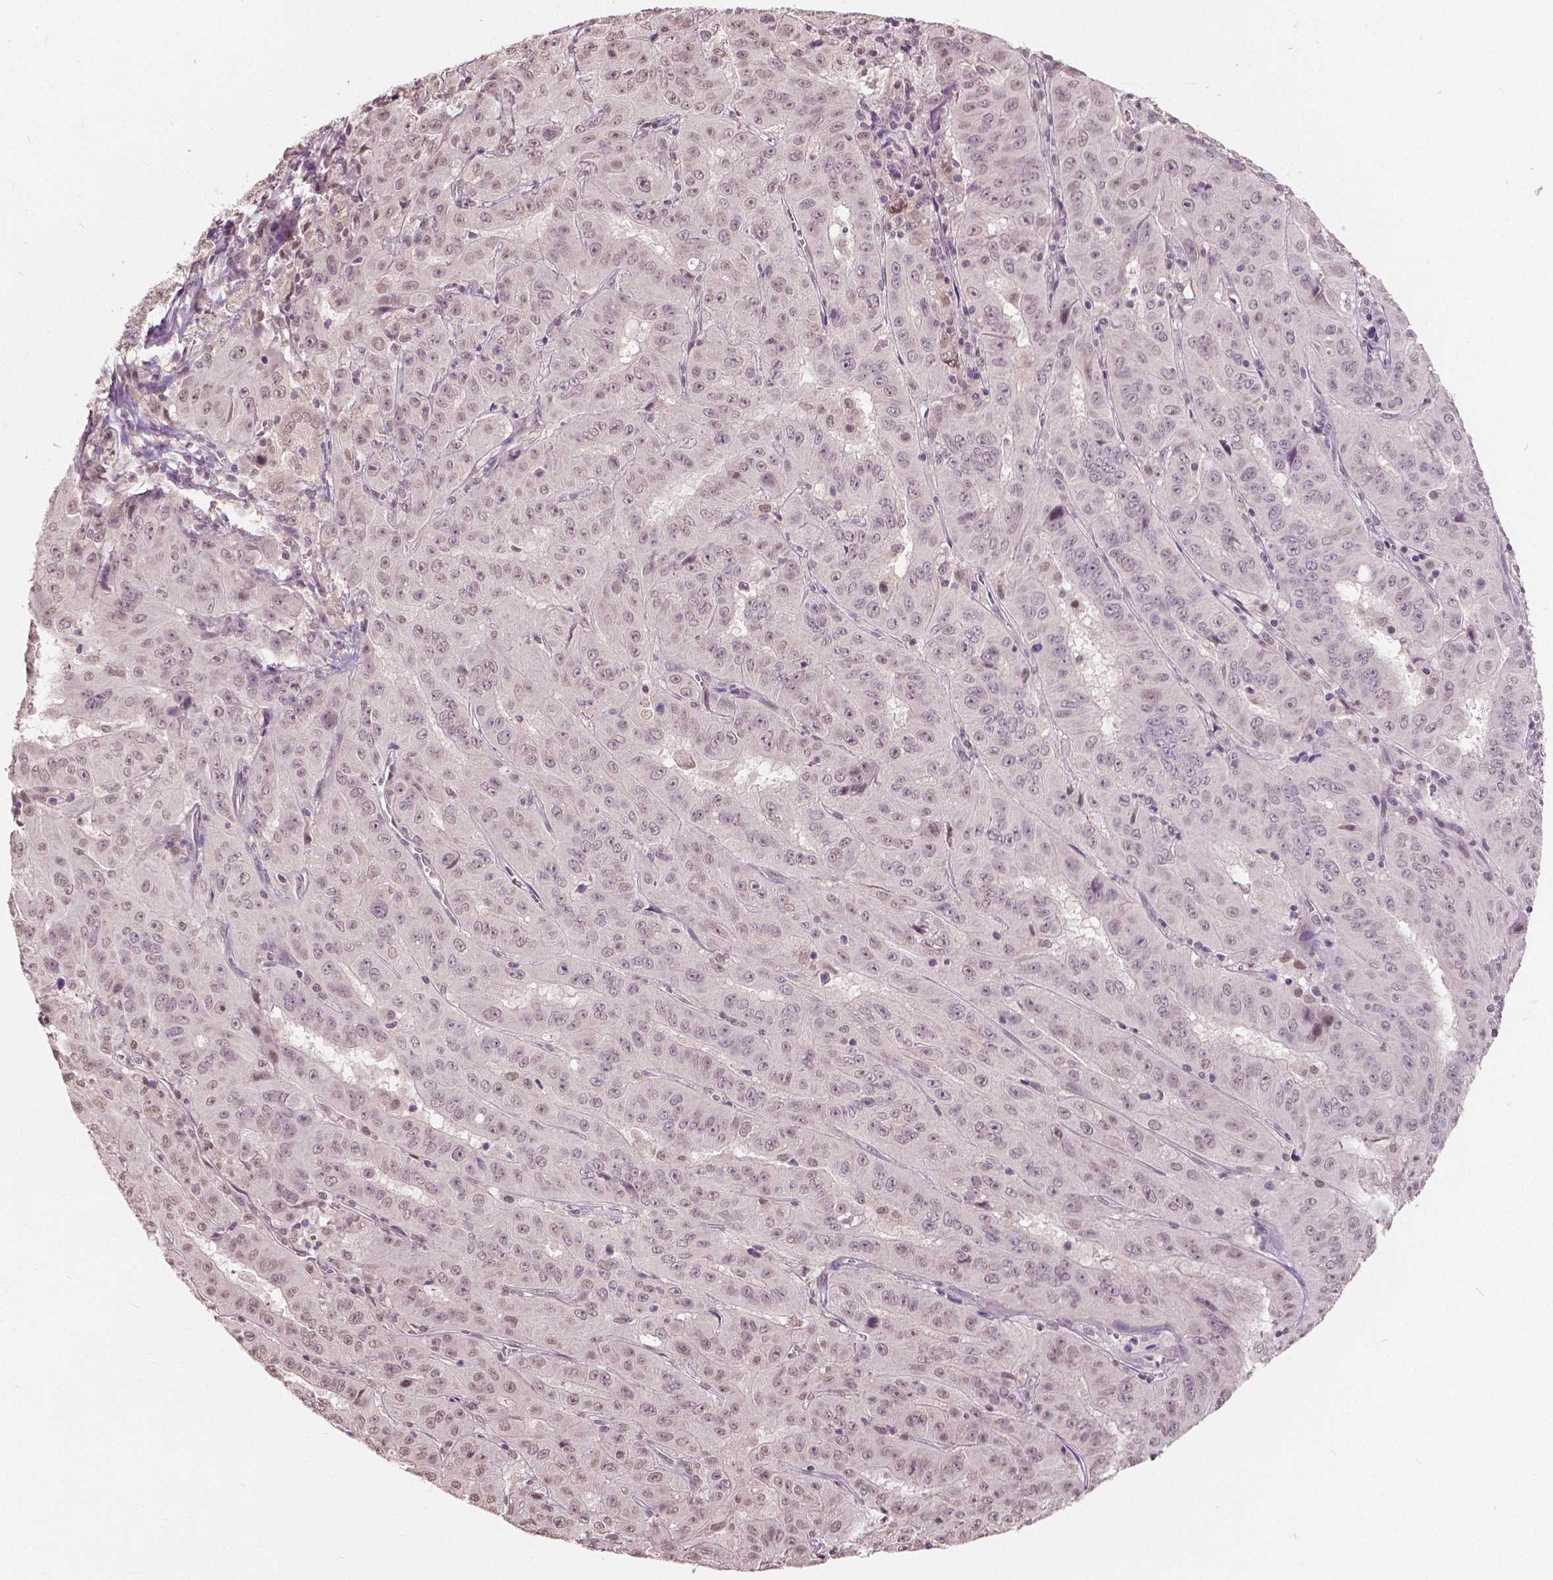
{"staining": {"intensity": "weak", "quantity": ">75%", "location": "nuclear"}, "tissue": "pancreatic cancer", "cell_type": "Tumor cells", "image_type": "cancer", "snomed": [{"axis": "morphology", "description": "Adenocarcinoma, NOS"}, {"axis": "topography", "description": "Pancreas"}], "caption": "A low amount of weak nuclear positivity is seen in approximately >75% of tumor cells in adenocarcinoma (pancreatic) tissue.", "gene": "HOXA10", "patient": {"sex": "male", "age": 63}}